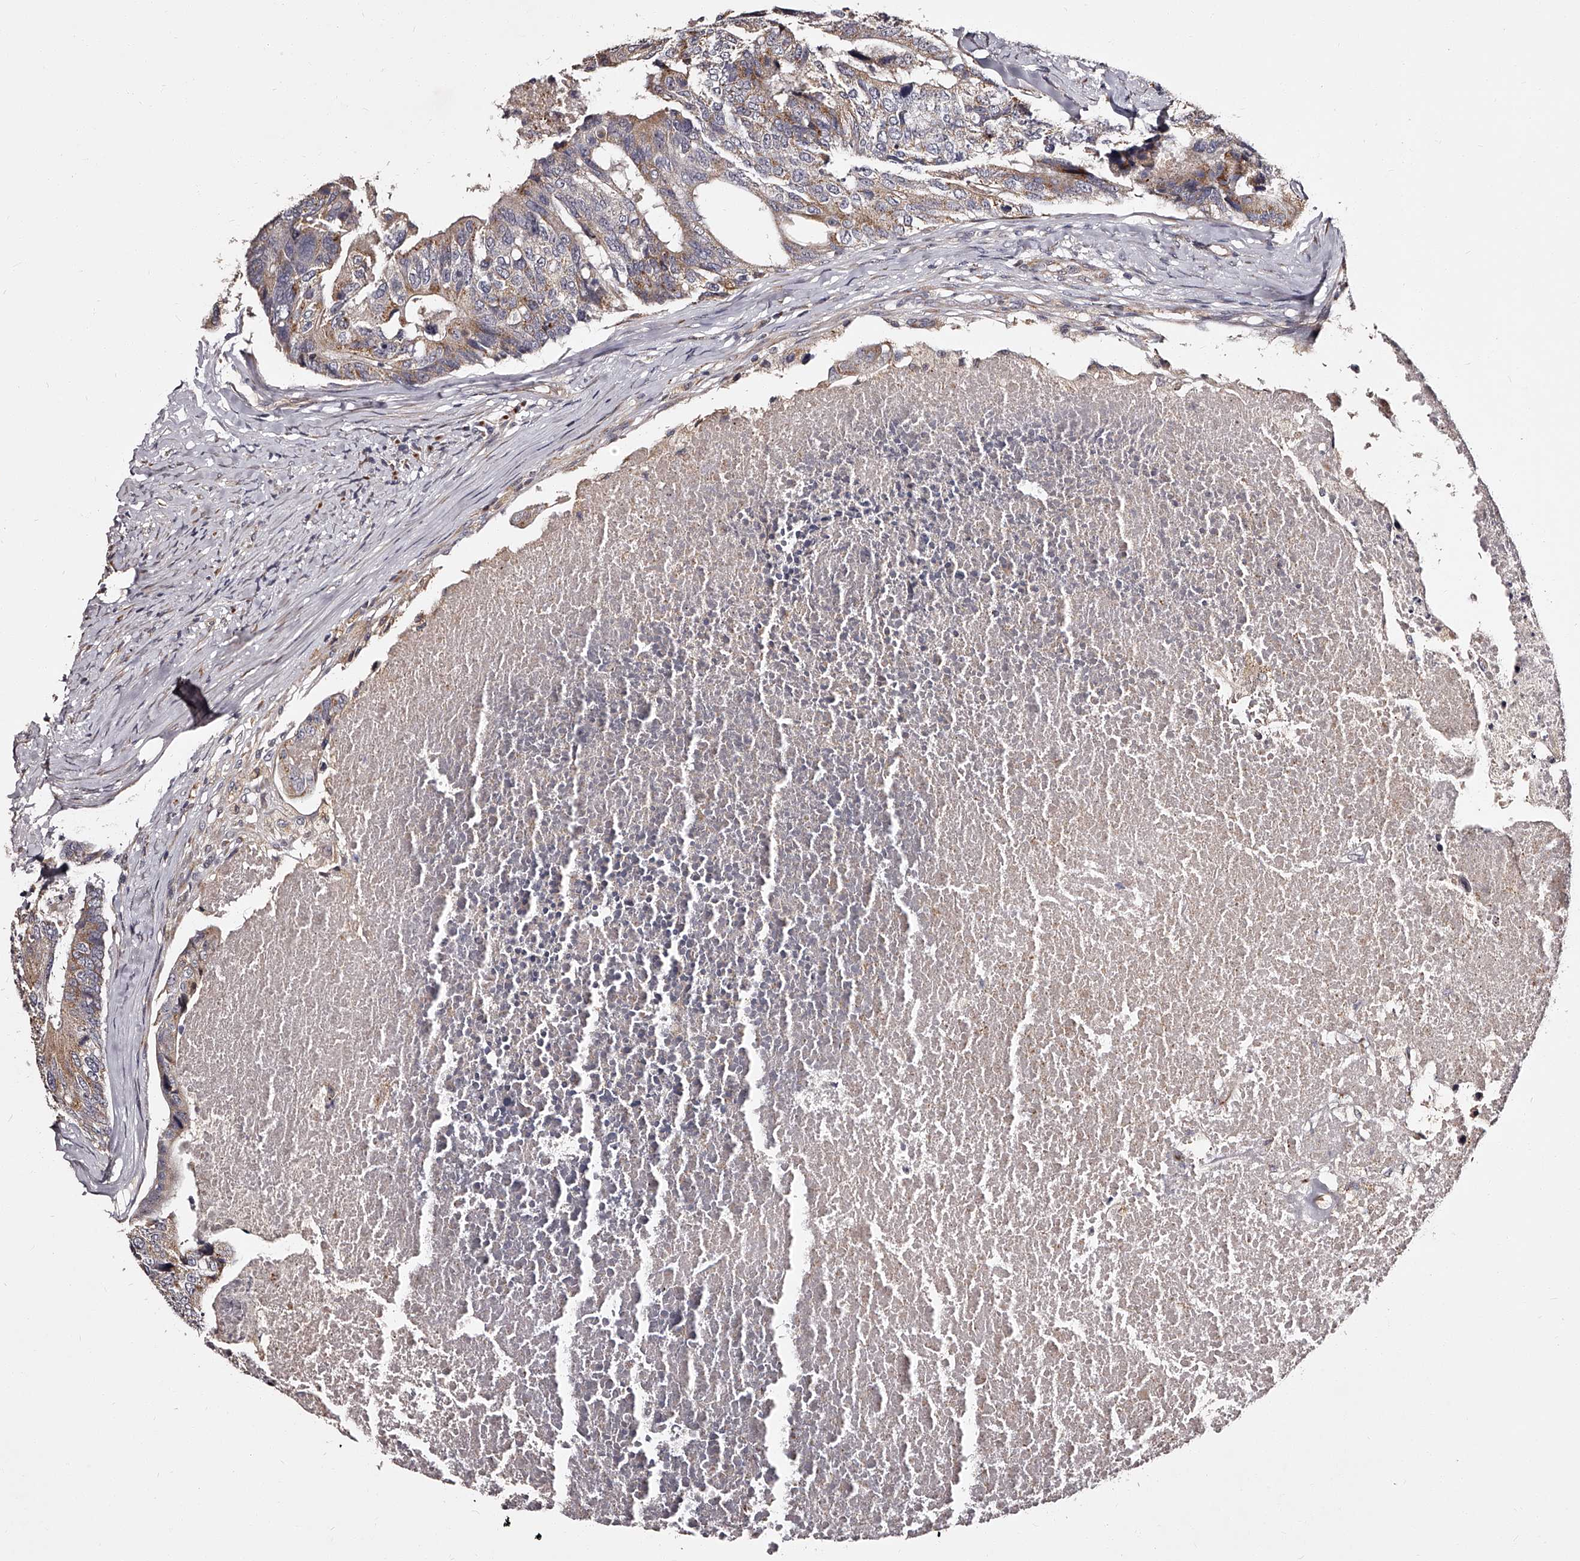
{"staining": {"intensity": "weak", "quantity": ">75%", "location": "cytoplasmic/membranous"}, "tissue": "colorectal cancer", "cell_type": "Tumor cells", "image_type": "cancer", "snomed": [{"axis": "morphology", "description": "Adenocarcinoma, NOS"}, {"axis": "topography", "description": "Colon"}], "caption": "Immunohistochemistry (IHC) micrograph of human colorectal adenocarcinoma stained for a protein (brown), which demonstrates low levels of weak cytoplasmic/membranous staining in approximately >75% of tumor cells.", "gene": "RSC1A1", "patient": {"sex": "female", "age": 67}}